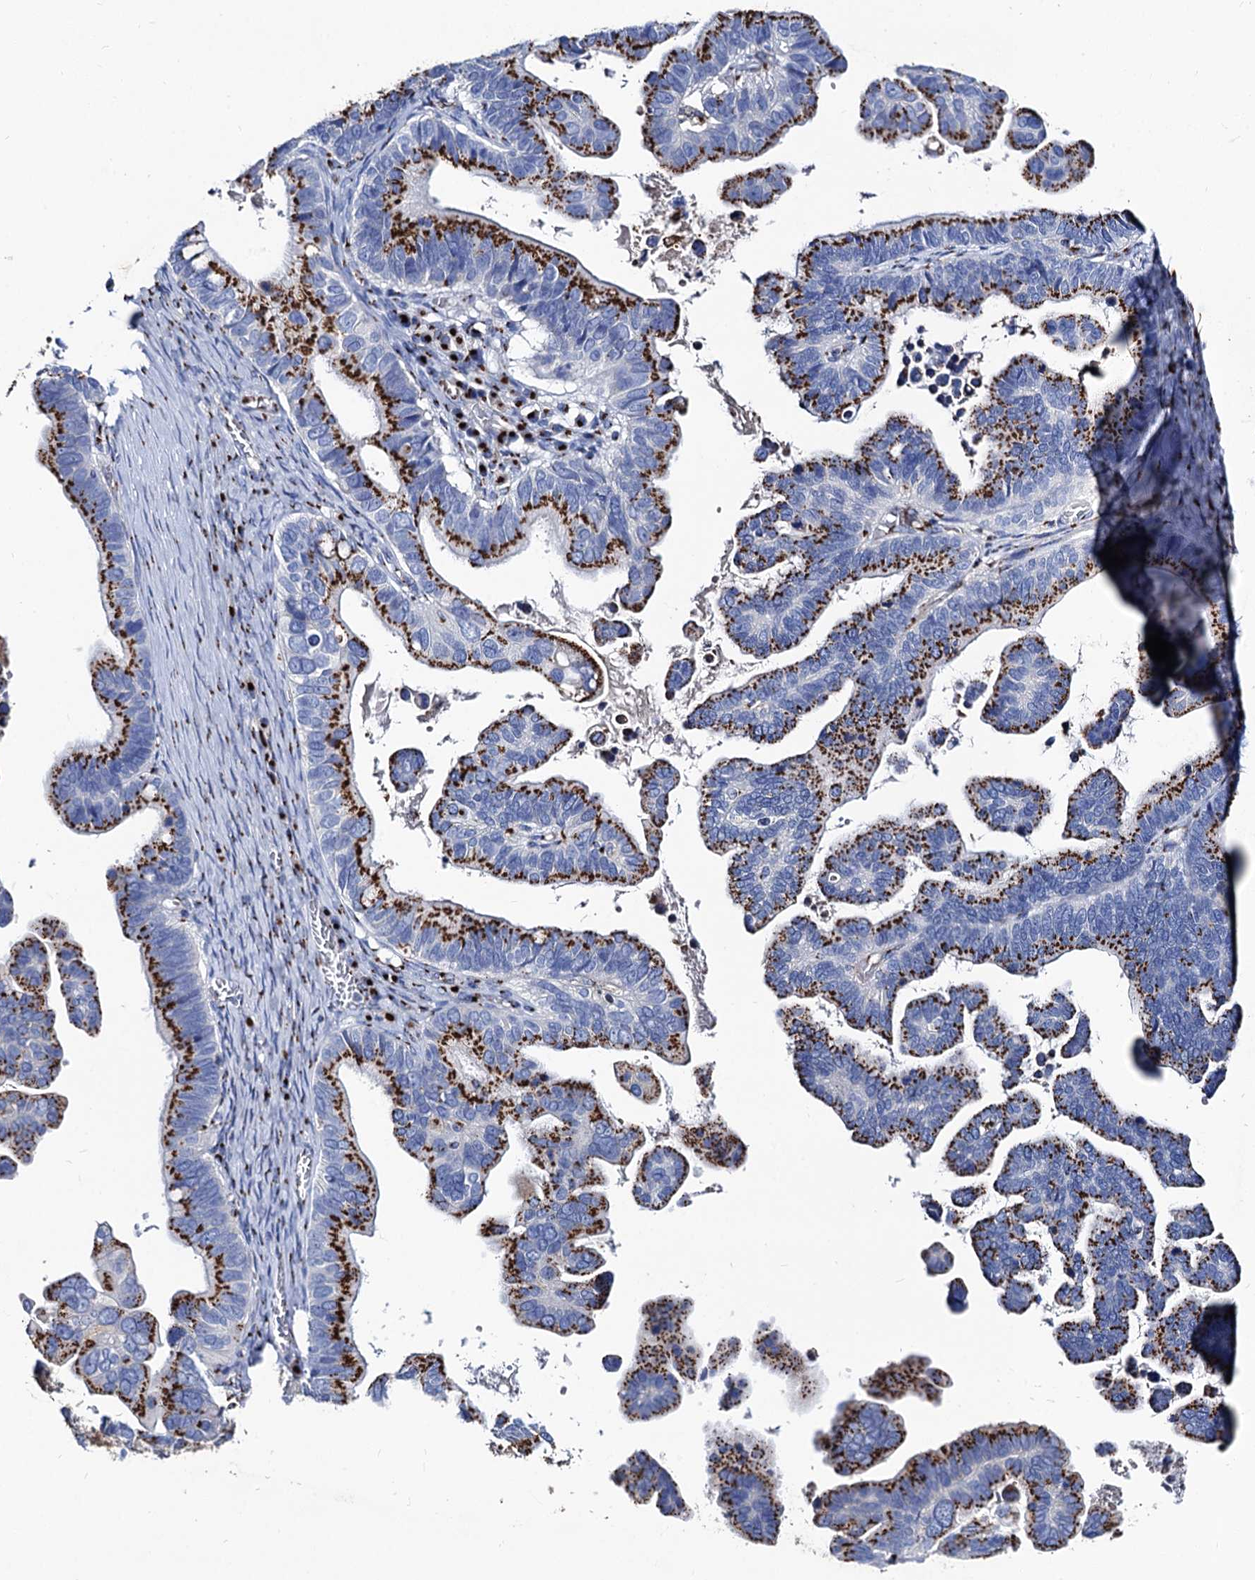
{"staining": {"intensity": "strong", "quantity": ">75%", "location": "cytoplasmic/membranous"}, "tissue": "ovarian cancer", "cell_type": "Tumor cells", "image_type": "cancer", "snomed": [{"axis": "morphology", "description": "Cystadenocarcinoma, serous, NOS"}, {"axis": "topography", "description": "Ovary"}], "caption": "Ovarian serous cystadenocarcinoma was stained to show a protein in brown. There is high levels of strong cytoplasmic/membranous positivity in approximately >75% of tumor cells.", "gene": "TM9SF3", "patient": {"sex": "female", "age": 56}}